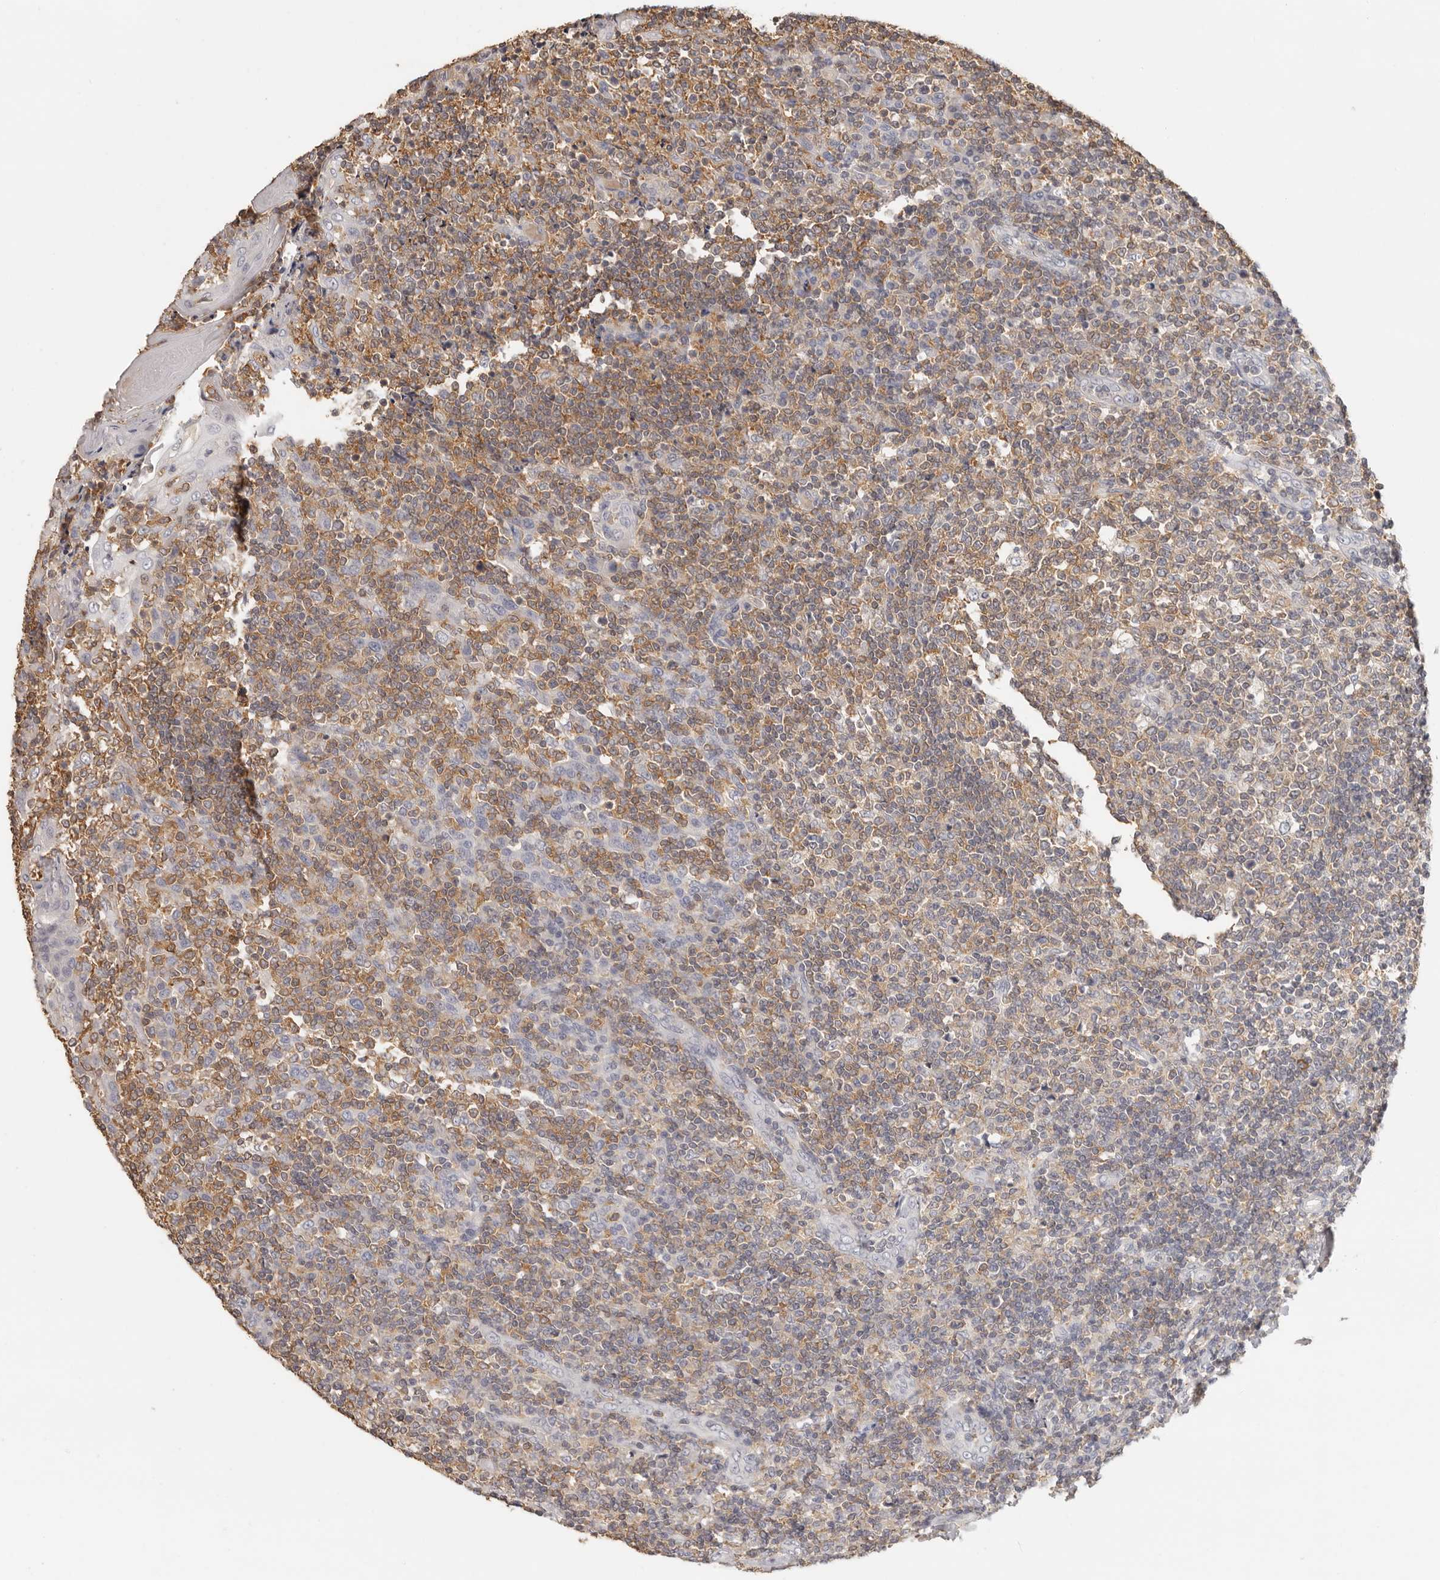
{"staining": {"intensity": "moderate", "quantity": "25%-75%", "location": "cytoplasmic/membranous"}, "tissue": "tonsil", "cell_type": "Germinal center cells", "image_type": "normal", "snomed": [{"axis": "morphology", "description": "Normal tissue, NOS"}, {"axis": "topography", "description": "Tonsil"}], "caption": "Immunohistochemical staining of unremarkable tonsil displays 25%-75% levels of moderate cytoplasmic/membranous protein staining in approximately 25%-75% of germinal center cells.", "gene": "CSK", "patient": {"sex": "female", "age": 19}}